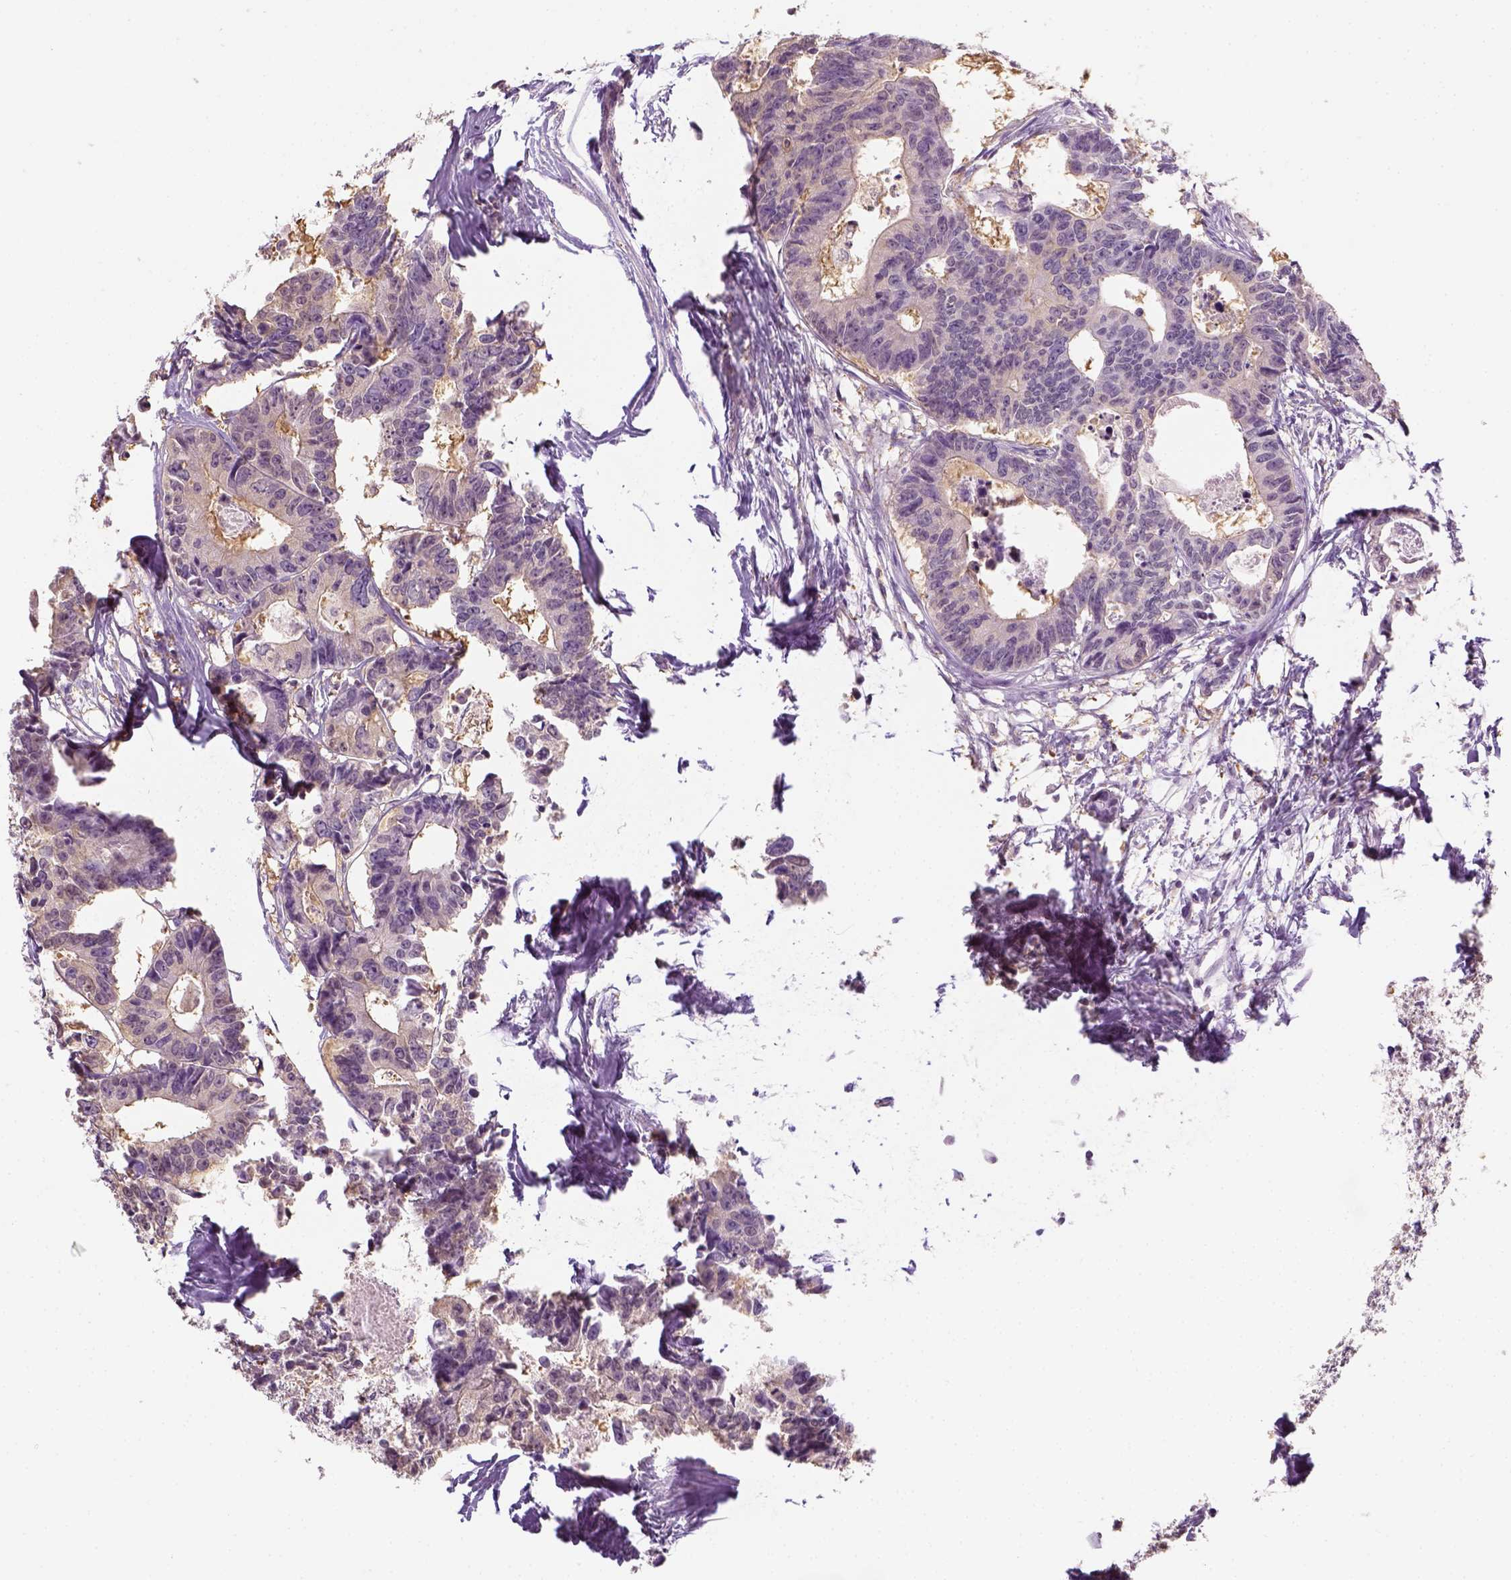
{"staining": {"intensity": "negative", "quantity": "none", "location": "none"}, "tissue": "colorectal cancer", "cell_type": "Tumor cells", "image_type": "cancer", "snomed": [{"axis": "morphology", "description": "Adenocarcinoma, NOS"}, {"axis": "topography", "description": "Rectum"}], "caption": "Tumor cells show no significant expression in colorectal cancer (adenocarcinoma). (Stains: DAB (3,3'-diaminobenzidine) IHC with hematoxylin counter stain, Microscopy: brightfield microscopy at high magnification).", "gene": "EPHB1", "patient": {"sex": "male", "age": 57}}